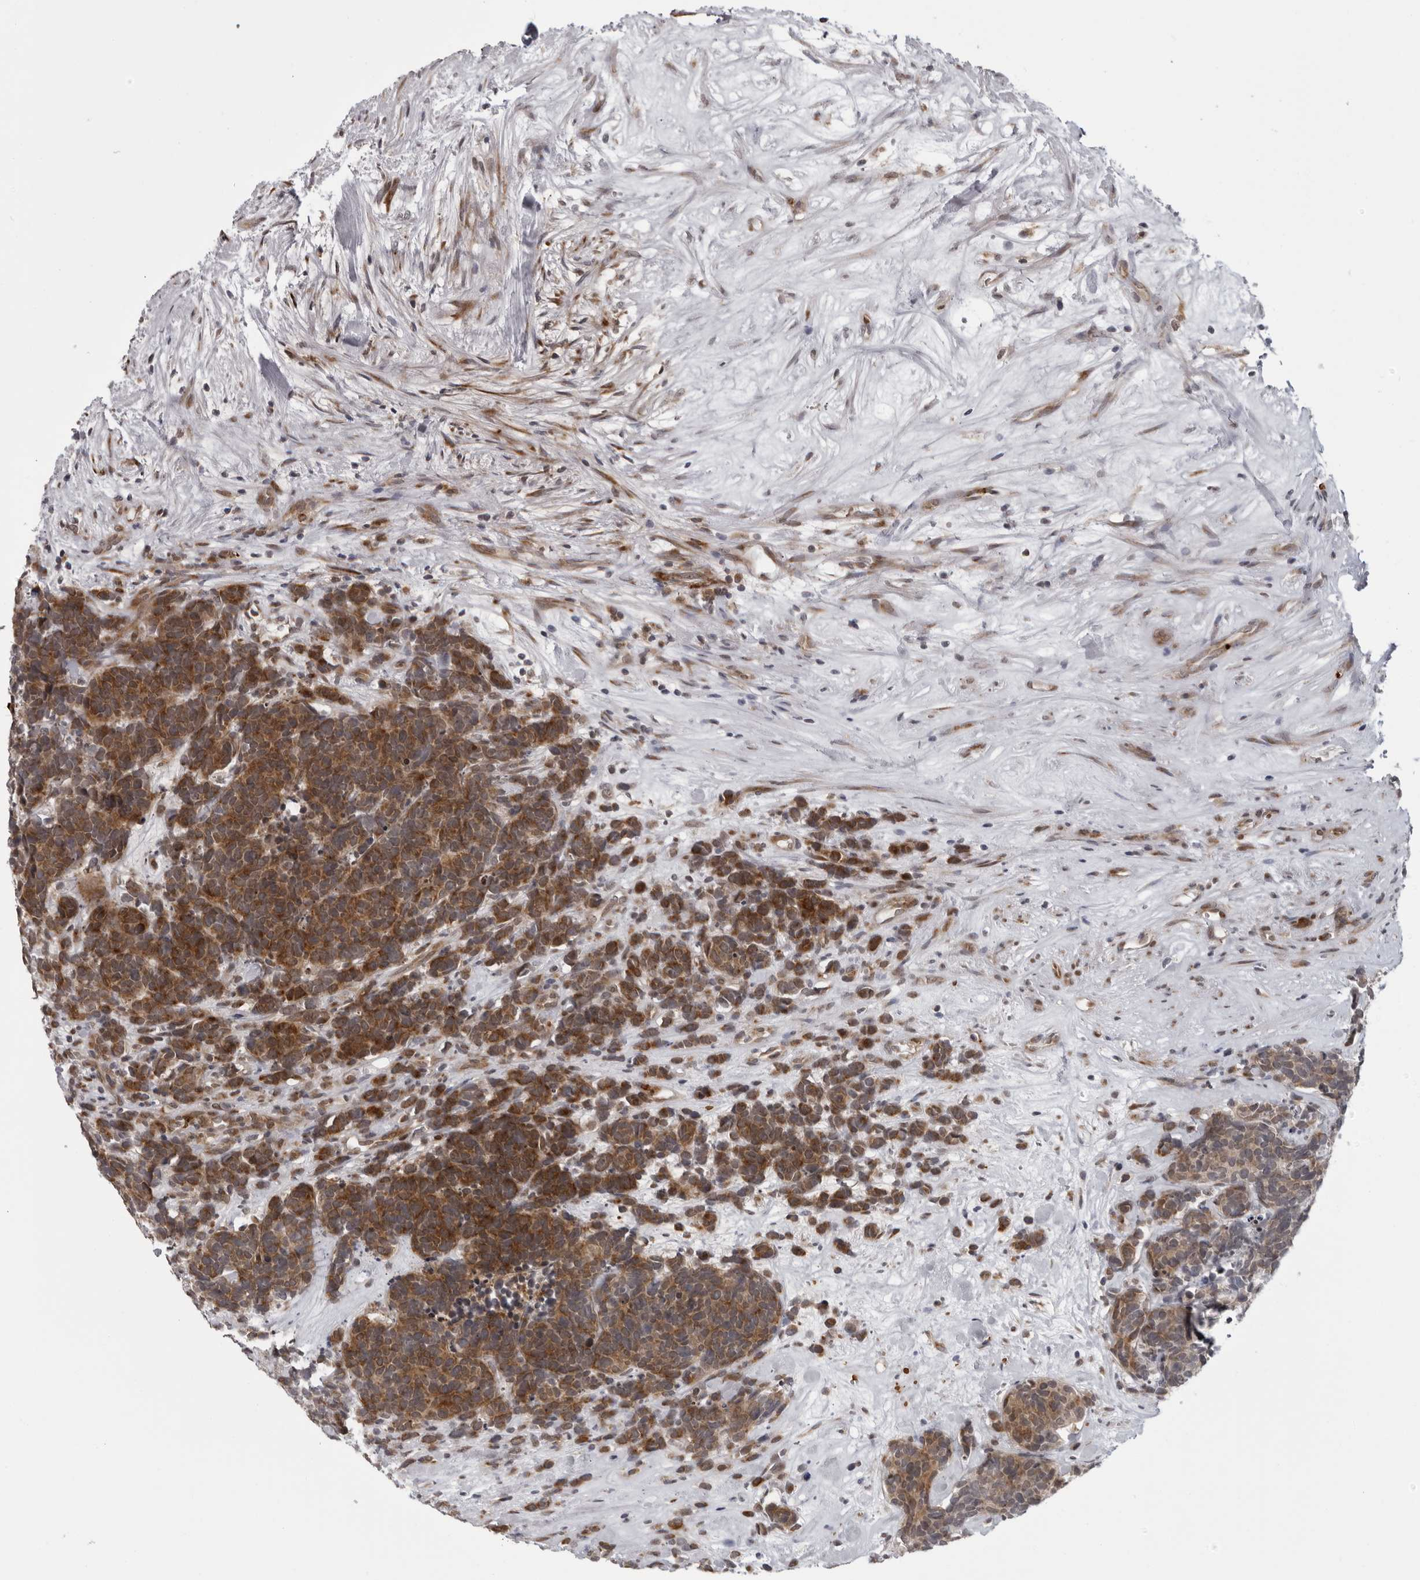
{"staining": {"intensity": "strong", "quantity": ">75%", "location": "cytoplasmic/membranous"}, "tissue": "carcinoid", "cell_type": "Tumor cells", "image_type": "cancer", "snomed": [{"axis": "morphology", "description": "Carcinoma, NOS"}, {"axis": "morphology", "description": "Carcinoid, malignant, NOS"}, {"axis": "topography", "description": "Urinary bladder"}], "caption": "The immunohistochemical stain shows strong cytoplasmic/membranous staining in tumor cells of carcinoma tissue. The protein of interest is shown in brown color, while the nuclei are stained blue.", "gene": "THOP1", "patient": {"sex": "male", "age": 57}}